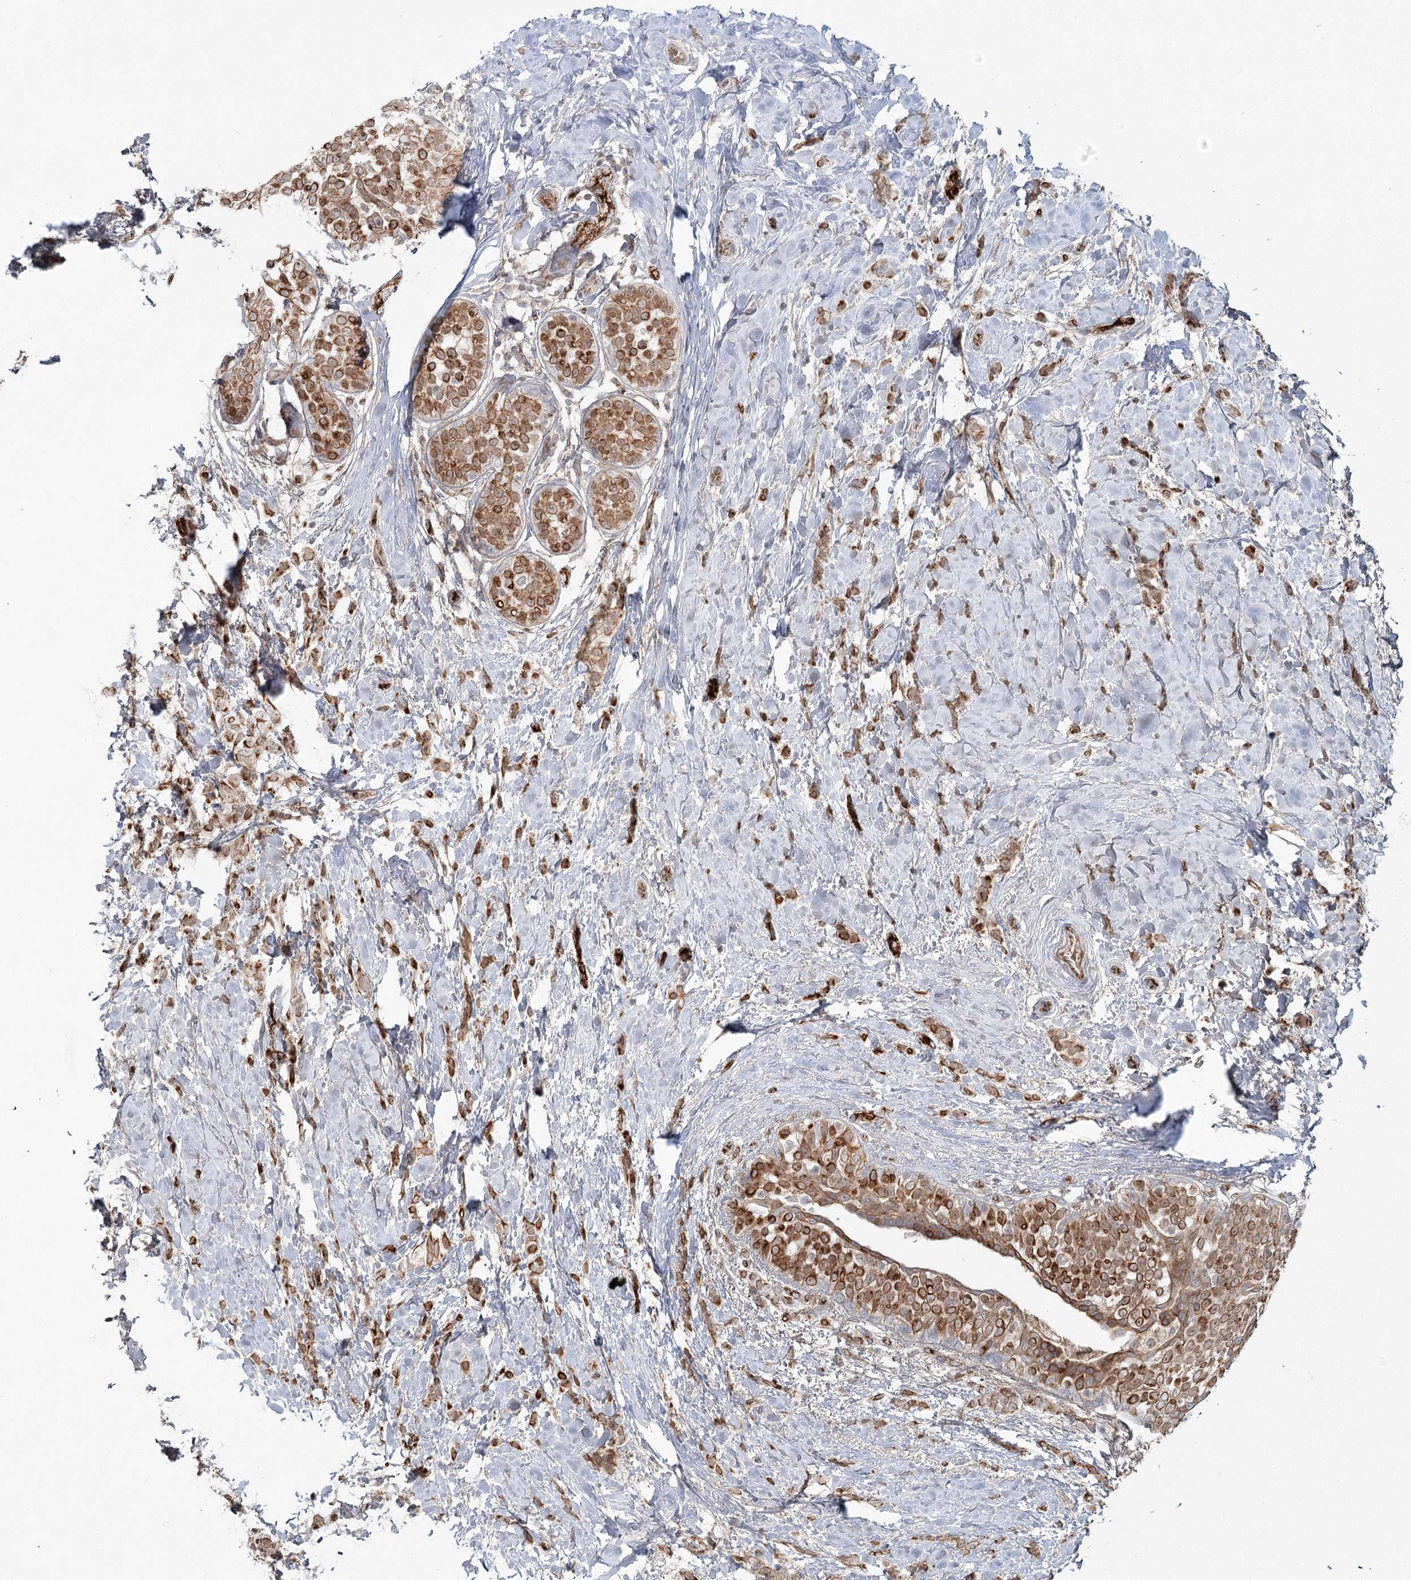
{"staining": {"intensity": "moderate", "quantity": ">75%", "location": "cytoplasmic/membranous,nuclear"}, "tissue": "breast cancer", "cell_type": "Tumor cells", "image_type": "cancer", "snomed": [{"axis": "morphology", "description": "Lobular carcinoma, in situ"}, {"axis": "morphology", "description": "Lobular carcinoma"}, {"axis": "topography", "description": "Breast"}], "caption": "An image of human breast cancer (lobular carcinoma in situ) stained for a protein displays moderate cytoplasmic/membranous and nuclear brown staining in tumor cells.", "gene": "KBTBD4", "patient": {"sex": "female", "age": 41}}